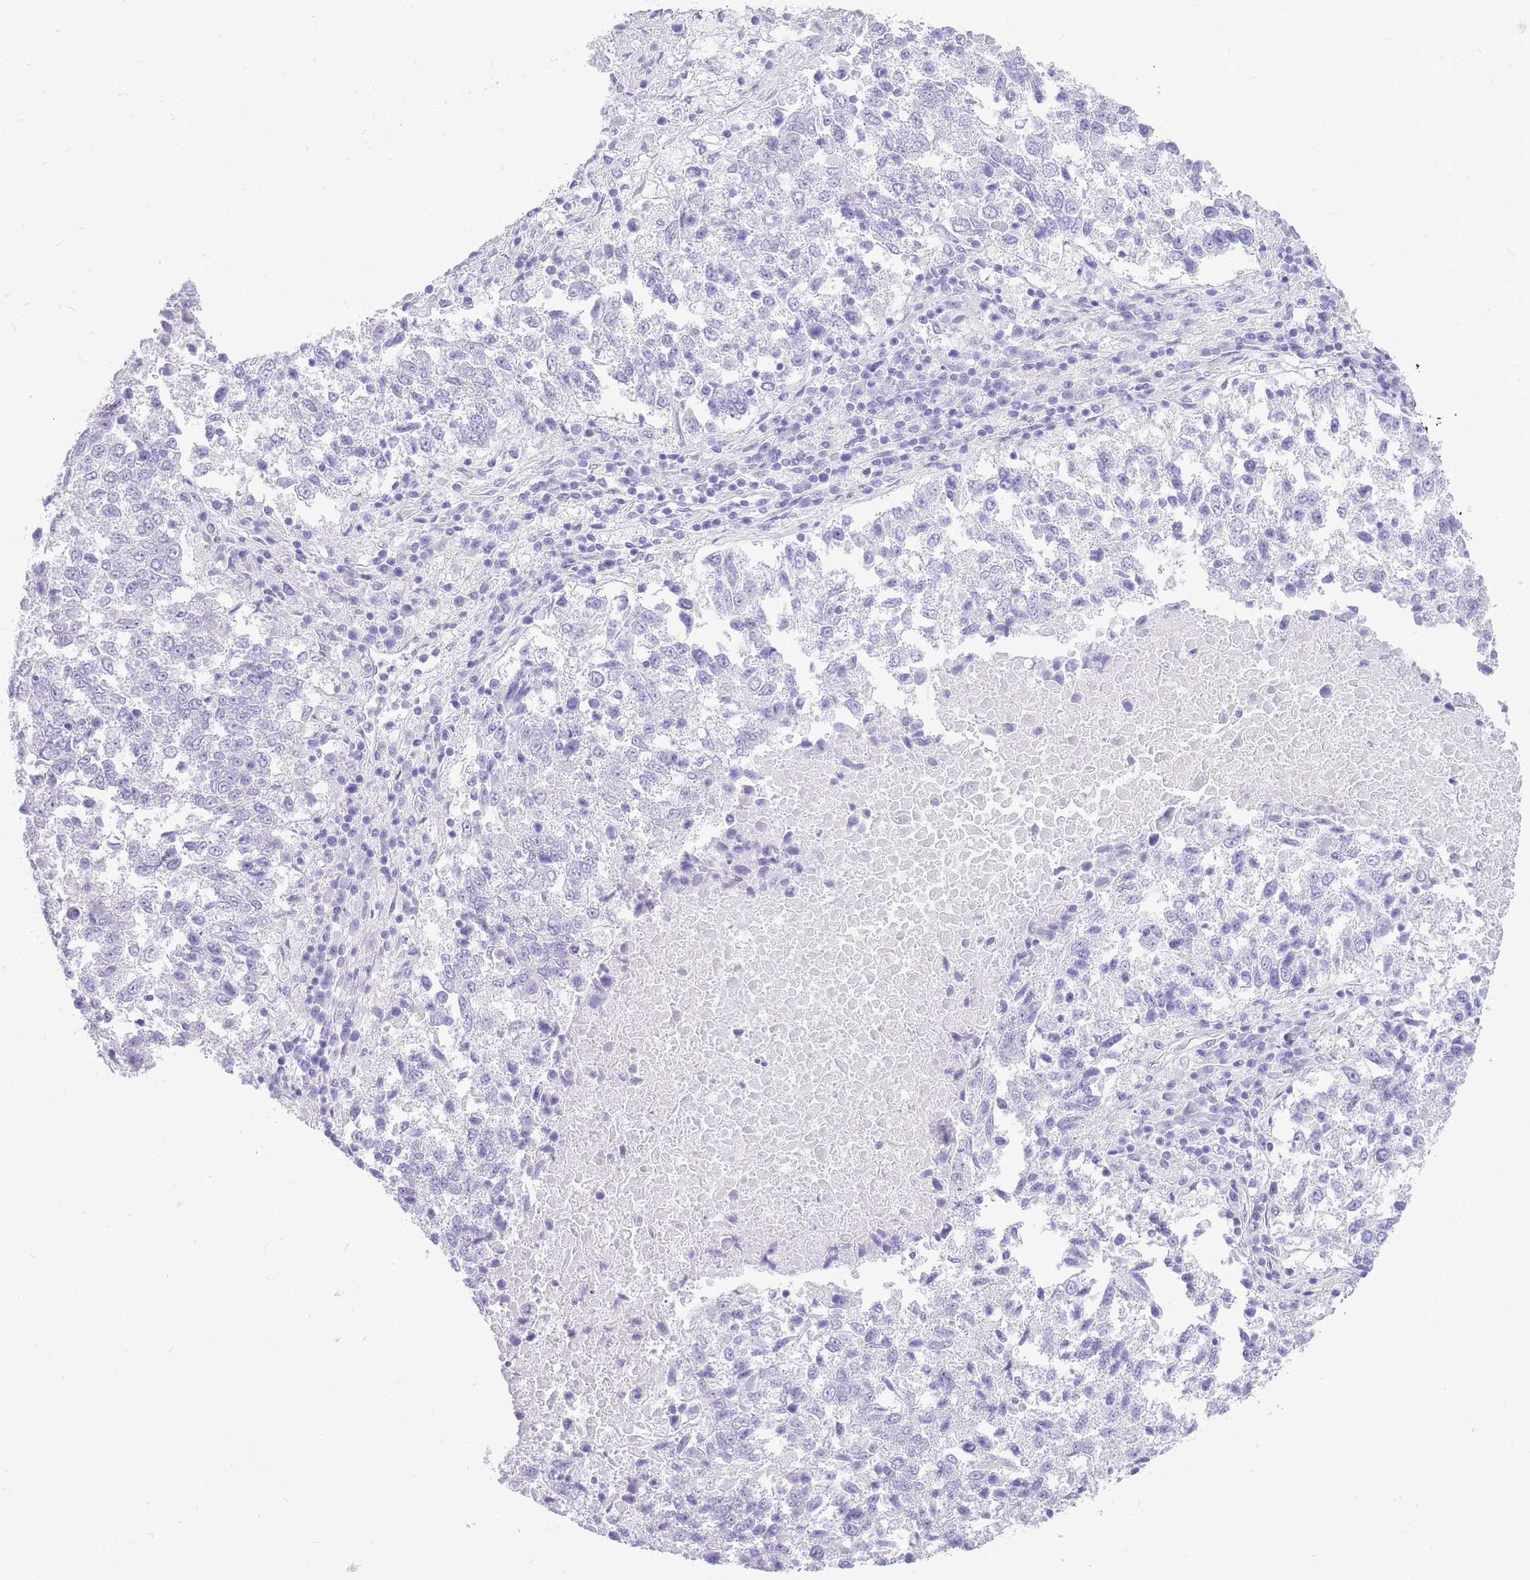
{"staining": {"intensity": "negative", "quantity": "none", "location": "none"}, "tissue": "lung cancer", "cell_type": "Tumor cells", "image_type": "cancer", "snomed": [{"axis": "morphology", "description": "Squamous cell carcinoma, NOS"}, {"axis": "topography", "description": "Lung"}], "caption": "This micrograph is of lung cancer stained with IHC to label a protein in brown with the nuclei are counter-stained blue. There is no staining in tumor cells.", "gene": "ZNF311", "patient": {"sex": "male", "age": 73}}